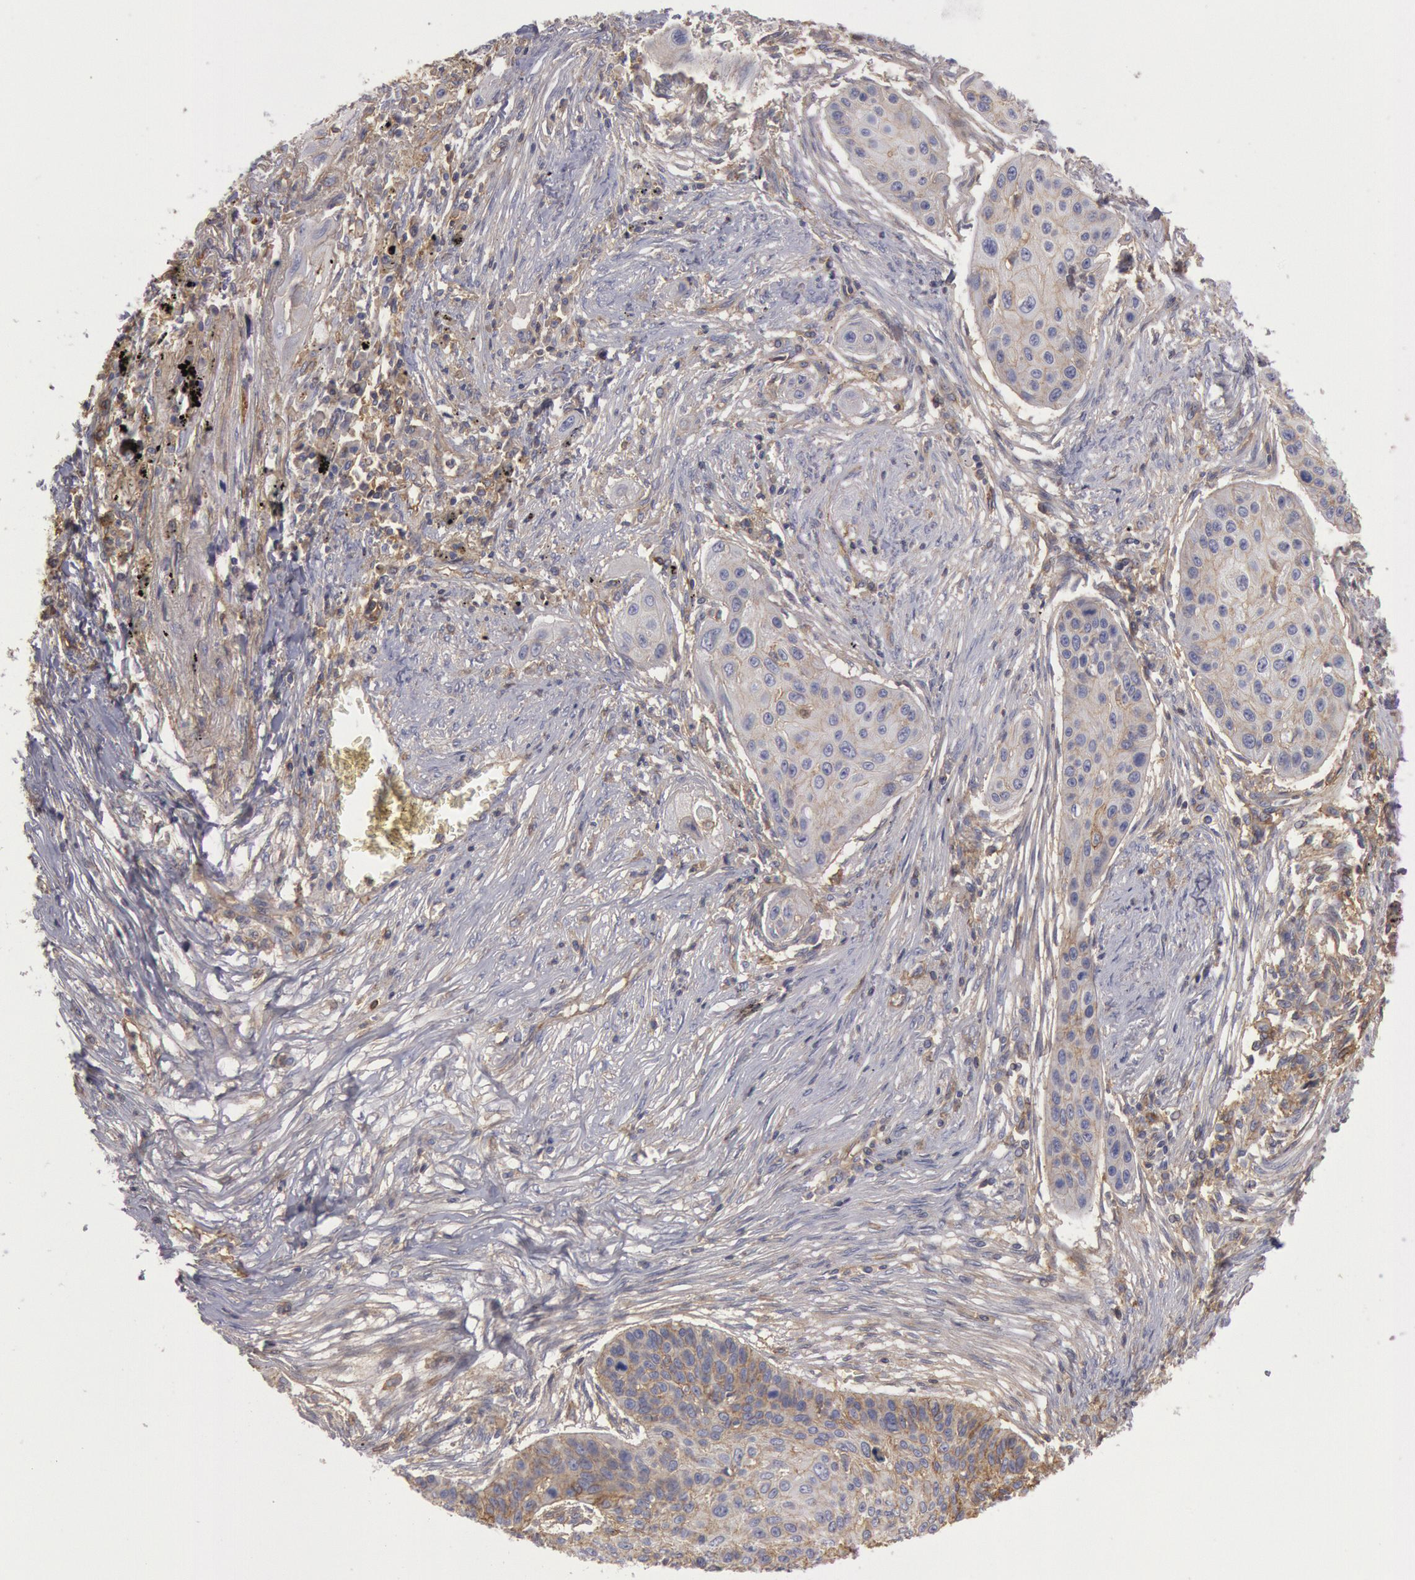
{"staining": {"intensity": "weak", "quantity": "25%-75%", "location": "cytoplasmic/membranous"}, "tissue": "lung cancer", "cell_type": "Tumor cells", "image_type": "cancer", "snomed": [{"axis": "morphology", "description": "Squamous cell carcinoma, NOS"}, {"axis": "topography", "description": "Lung"}], "caption": "Tumor cells display low levels of weak cytoplasmic/membranous positivity in about 25%-75% of cells in lung squamous cell carcinoma.", "gene": "SNAP23", "patient": {"sex": "male", "age": 71}}